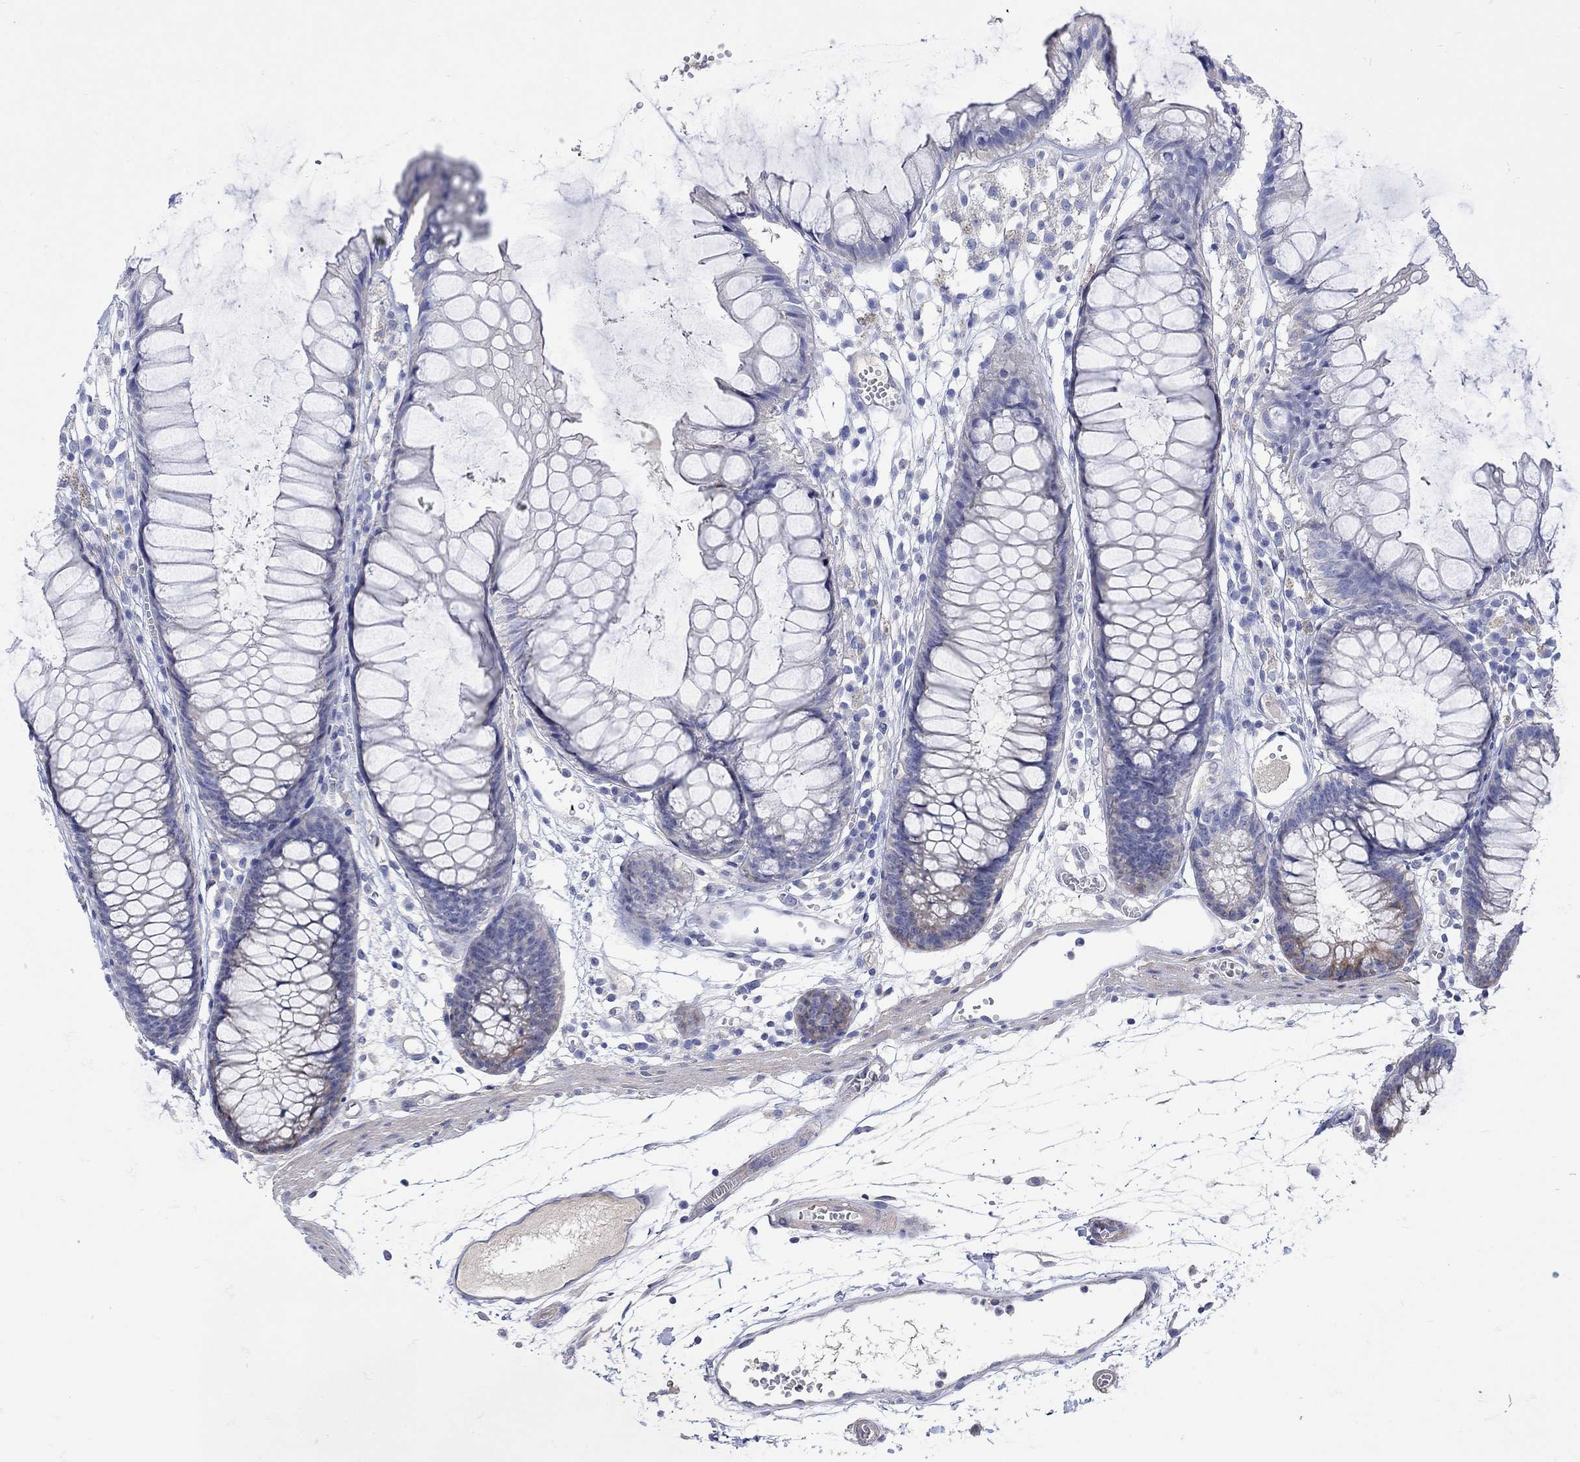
{"staining": {"intensity": "negative", "quantity": "none", "location": "none"}, "tissue": "colon", "cell_type": "Endothelial cells", "image_type": "normal", "snomed": [{"axis": "morphology", "description": "Normal tissue, NOS"}, {"axis": "morphology", "description": "Adenocarcinoma, NOS"}, {"axis": "topography", "description": "Colon"}], "caption": "Micrograph shows no significant protein expression in endothelial cells of unremarkable colon.", "gene": "MSI1", "patient": {"sex": "male", "age": 65}}